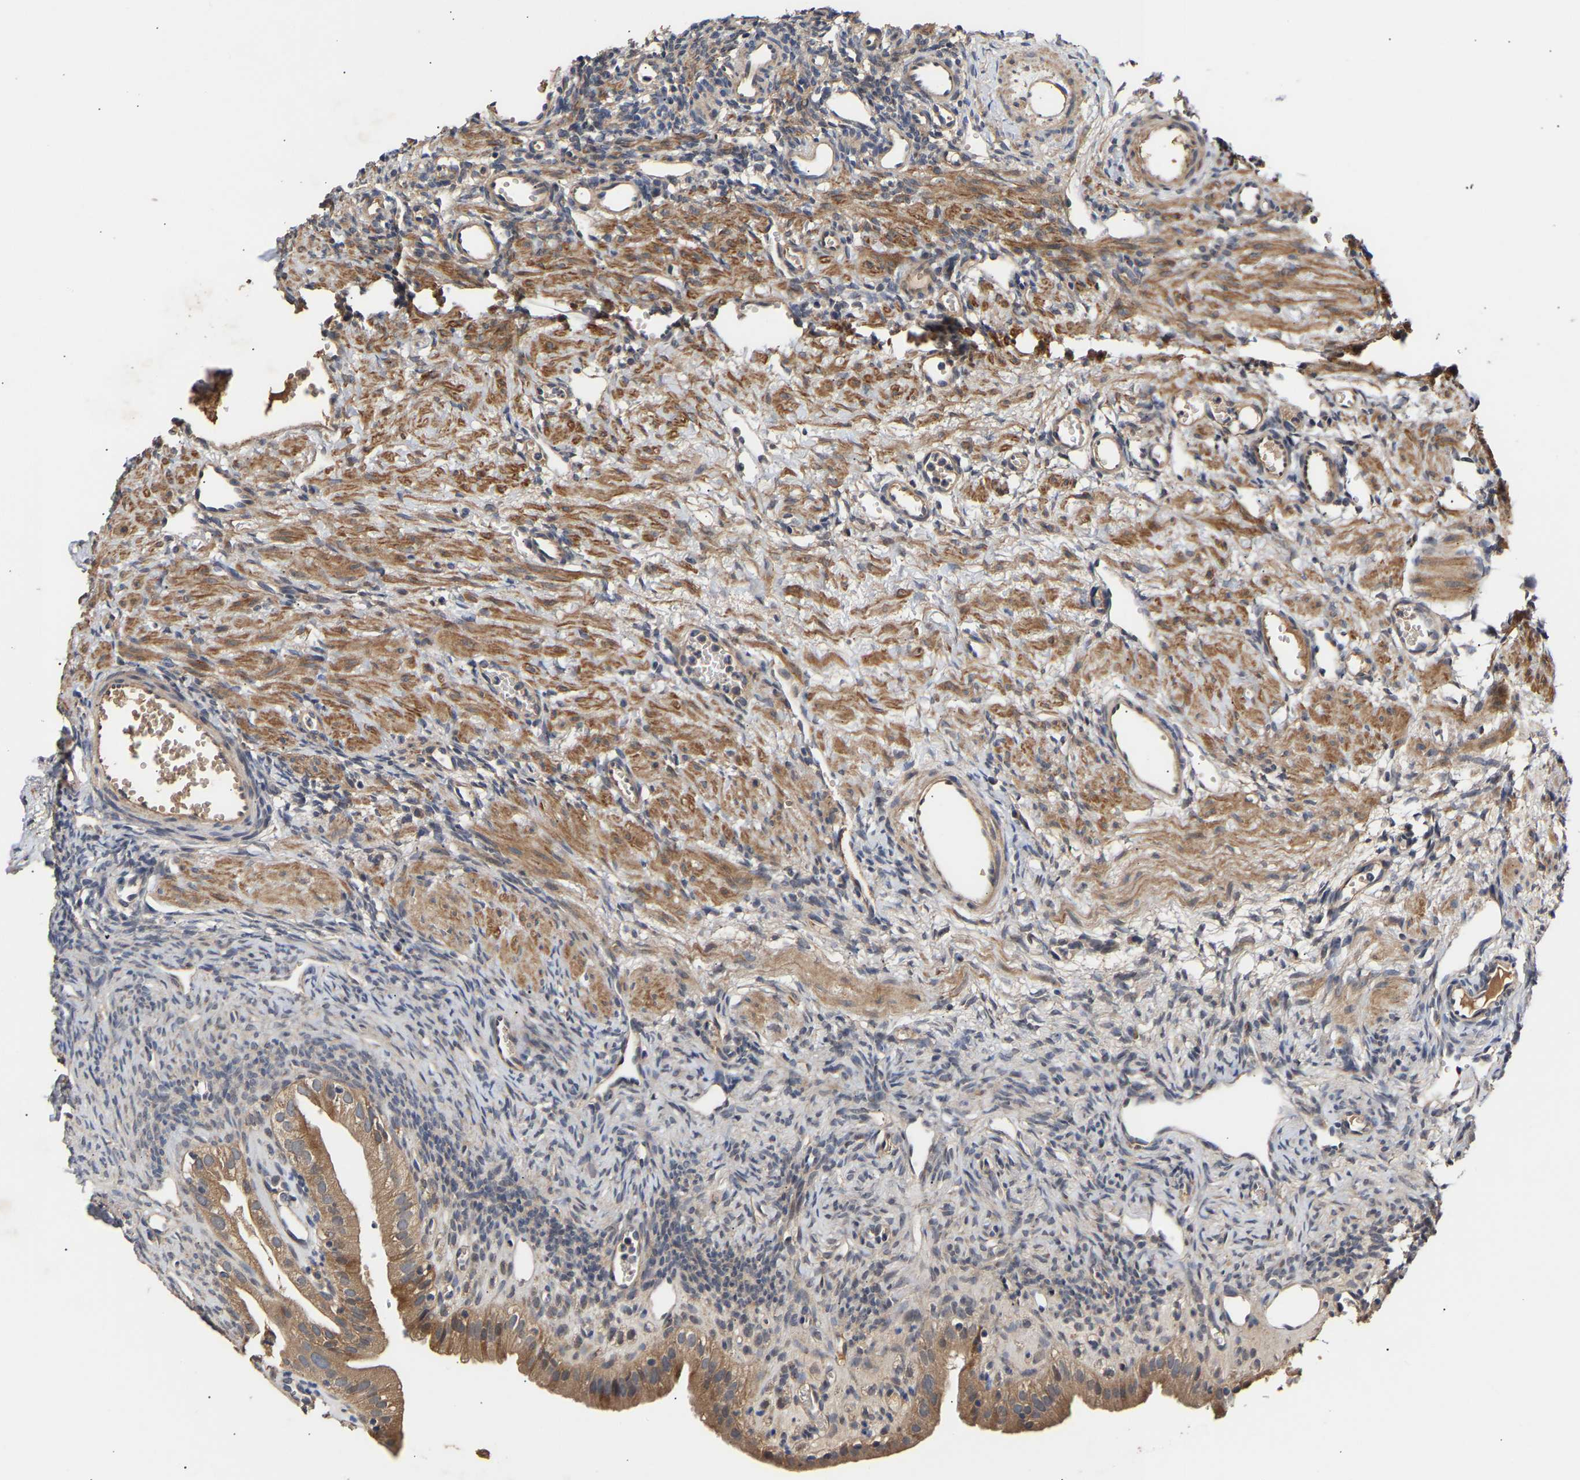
{"staining": {"intensity": "moderate", "quantity": ">75%", "location": "cytoplasmic/membranous"}, "tissue": "ovary", "cell_type": "Follicle cells", "image_type": "normal", "snomed": [{"axis": "morphology", "description": "Normal tissue, NOS"}, {"axis": "topography", "description": "Ovary"}], "caption": "A medium amount of moderate cytoplasmic/membranous expression is present in approximately >75% of follicle cells in normal ovary. Nuclei are stained in blue.", "gene": "KASH5", "patient": {"sex": "female", "age": 33}}